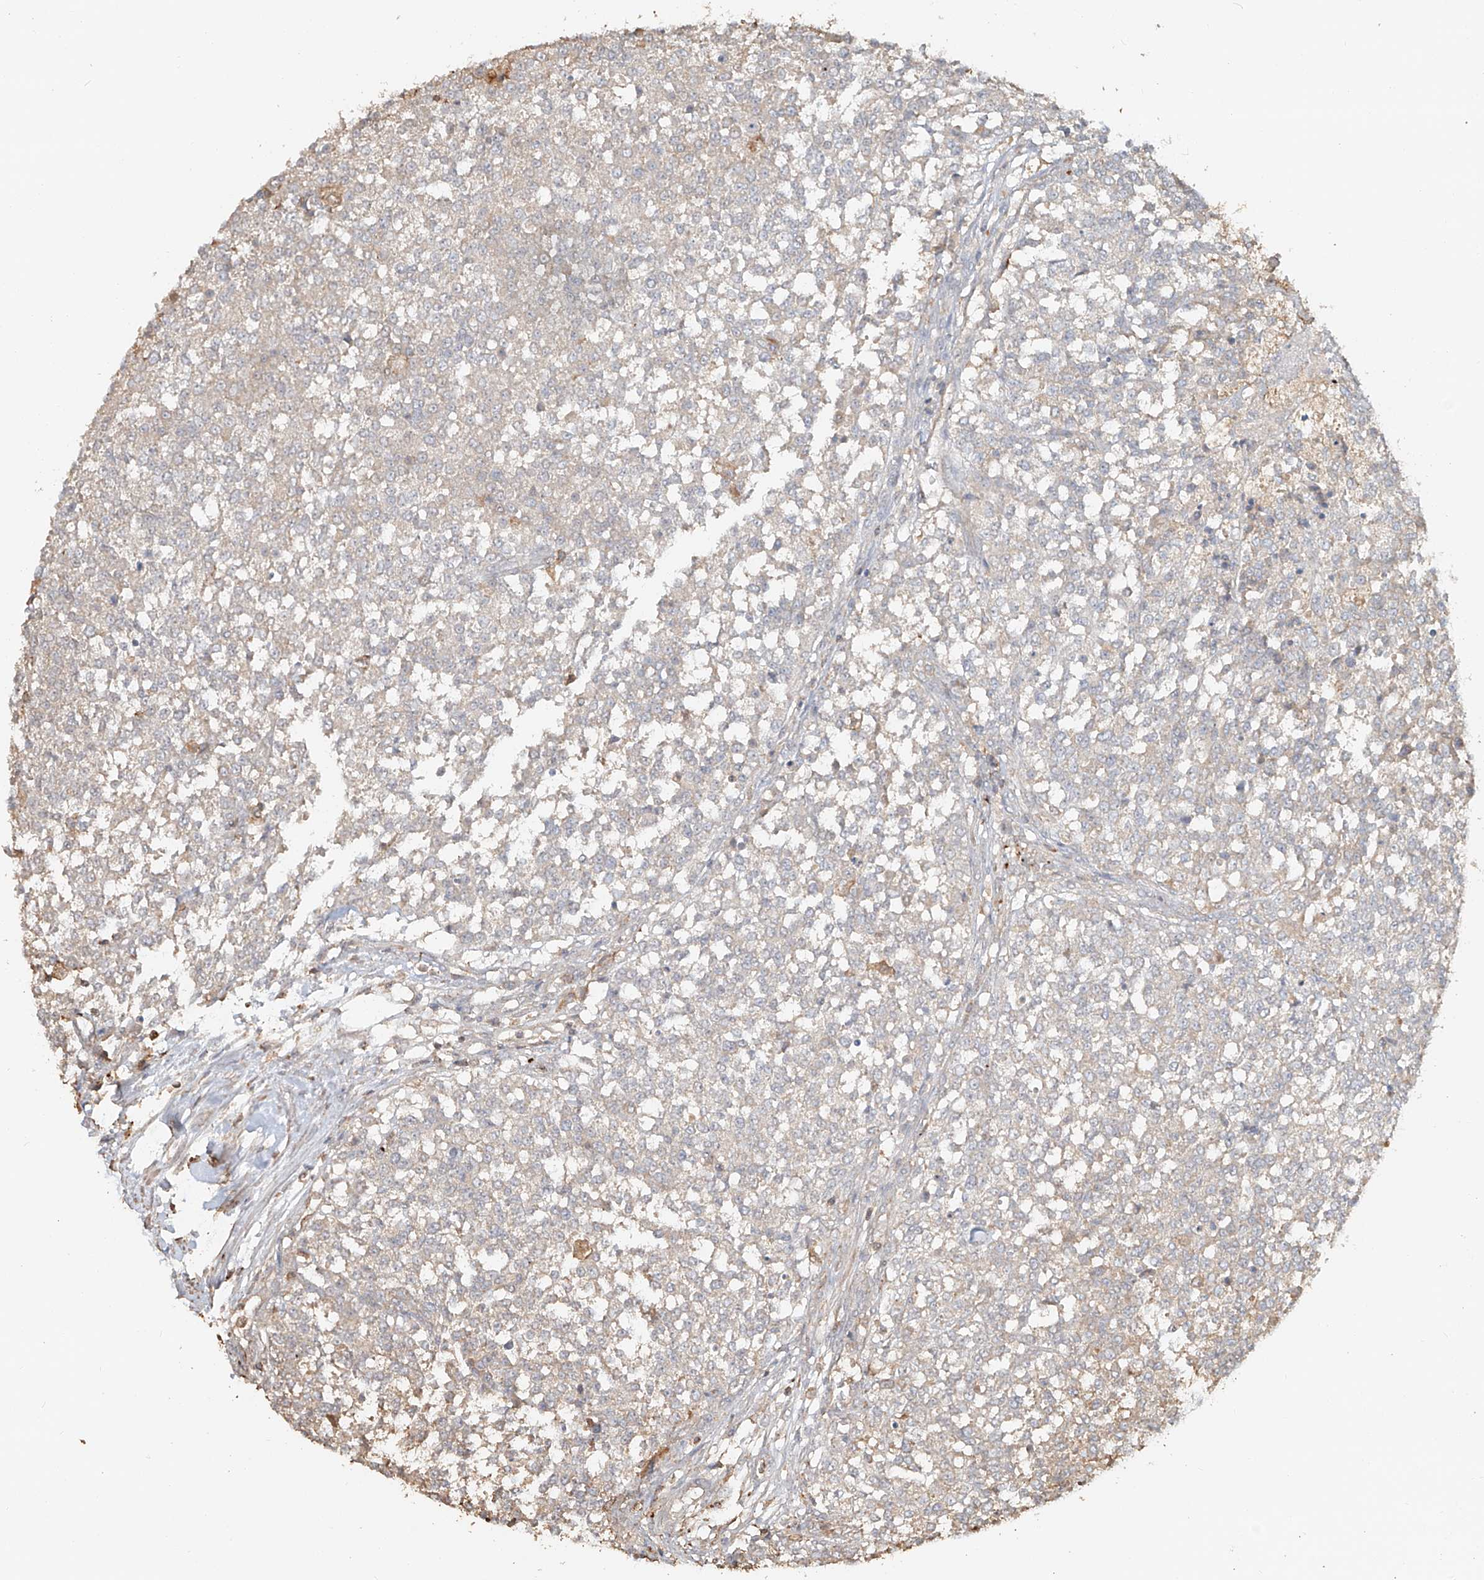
{"staining": {"intensity": "negative", "quantity": "none", "location": "none"}, "tissue": "testis cancer", "cell_type": "Tumor cells", "image_type": "cancer", "snomed": [{"axis": "morphology", "description": "Seminoma, NOS"}, {"axis": "topography", "description": "Testis"}], "caption": "IHC image of neoplastic tissue: human testis cancer (seminoma) stained with DAB reveals no significant protein positivity in tumor cells.", "gene": "NPHS1", "patient": {"sex": "male", "age": 59}}